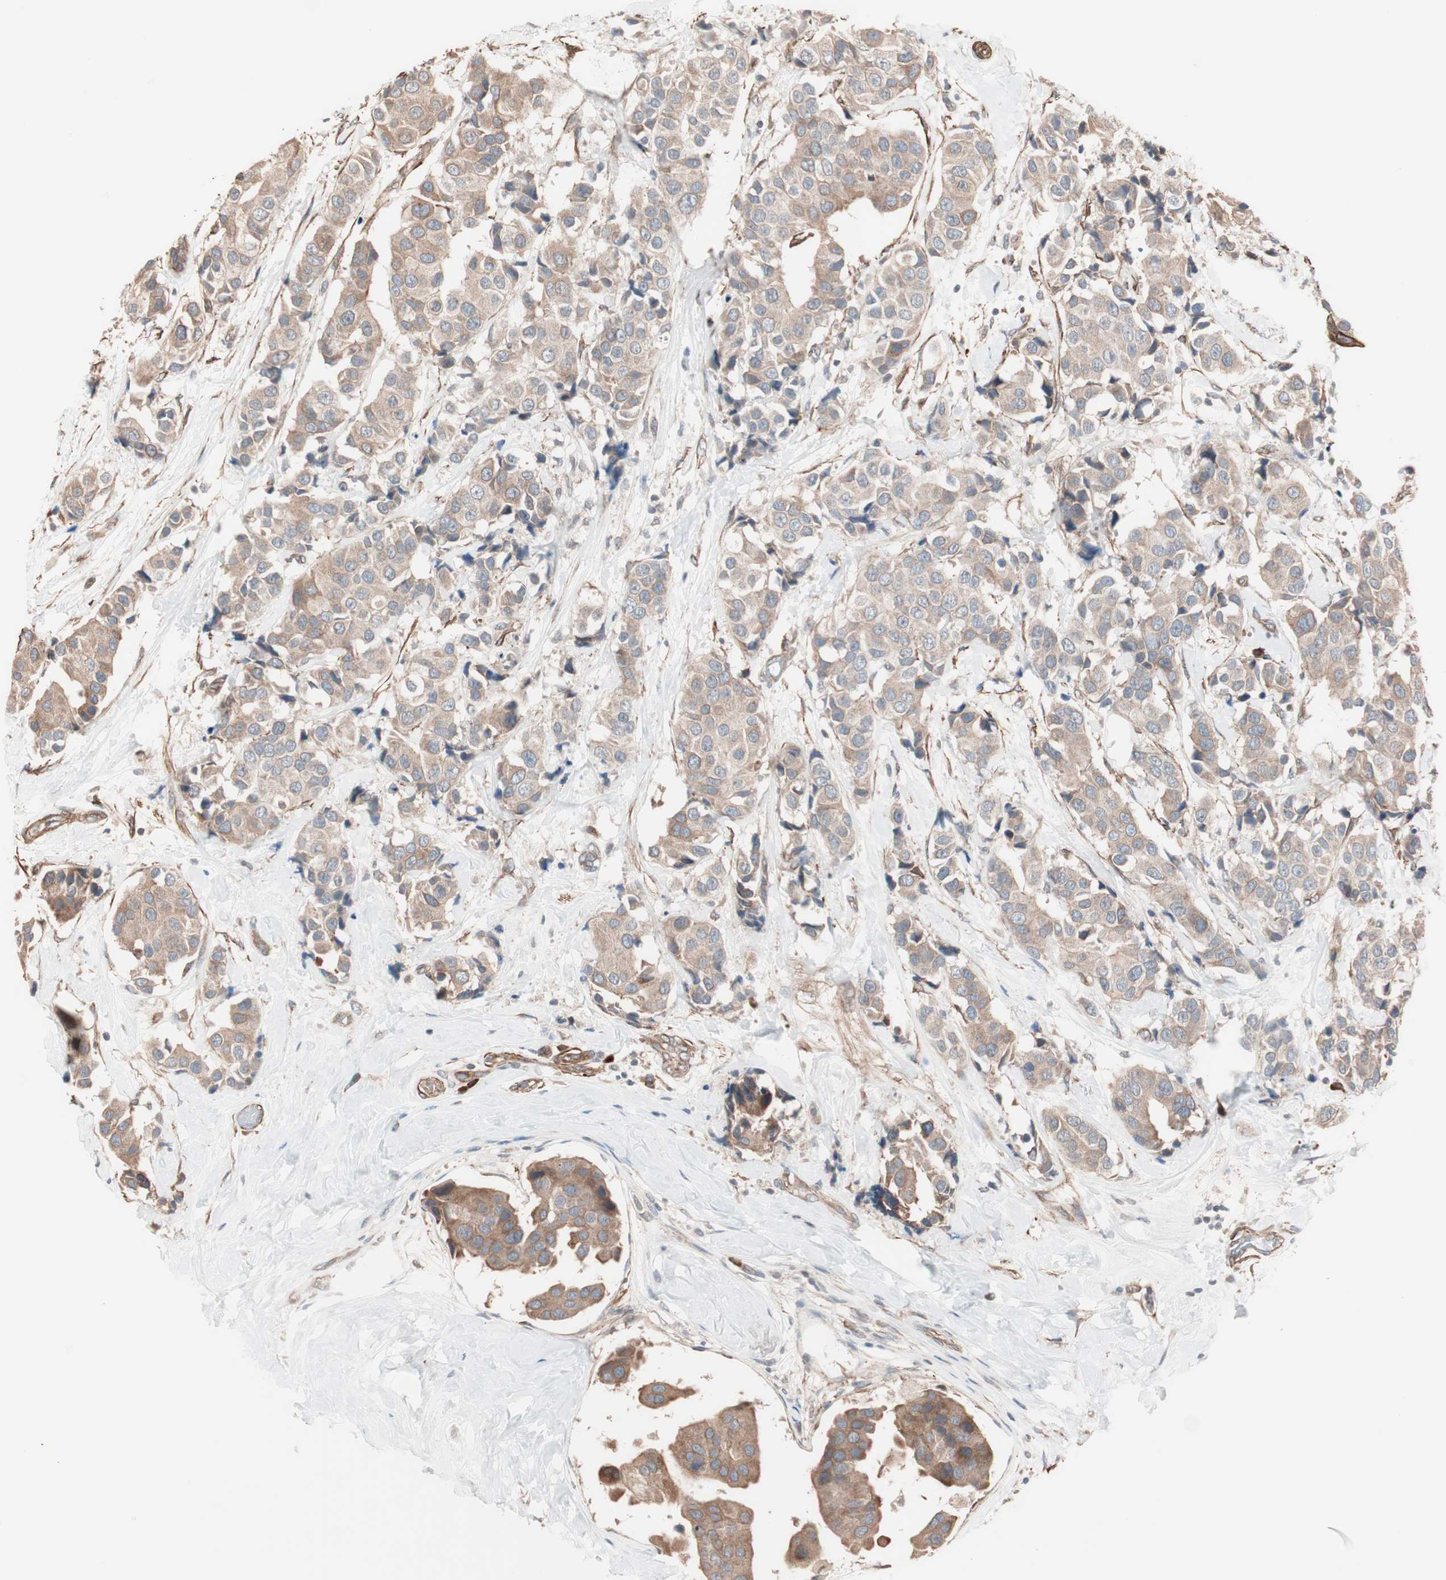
{"staining": {"intensity": "moderate", "quantity": ">75%", "location": "cytoplasmic/membranous"}, "tissue": "breast cancer", "cell_type": "Tumor cells", "image_type": "cancer", "snomed": [{"axis": "morphology", "description": "Normal tissue, NOS"}, {"axis": "morphology", "description": "Duct carcinoma"}, {"axis": "topography", "description": "Breast"}], "caption": "High-magnification brightfield microscopy of infiltrating ductal carcinoma (breast) stained with DAB (brown) and counterstained with hematoxylin (blue). tumor cells exhibit moderate cytoplasmic/membranous positivity is present in approximately>75% of cells.", "gene": "ALG5", "patient": {"sex": "female", "age": 39}}